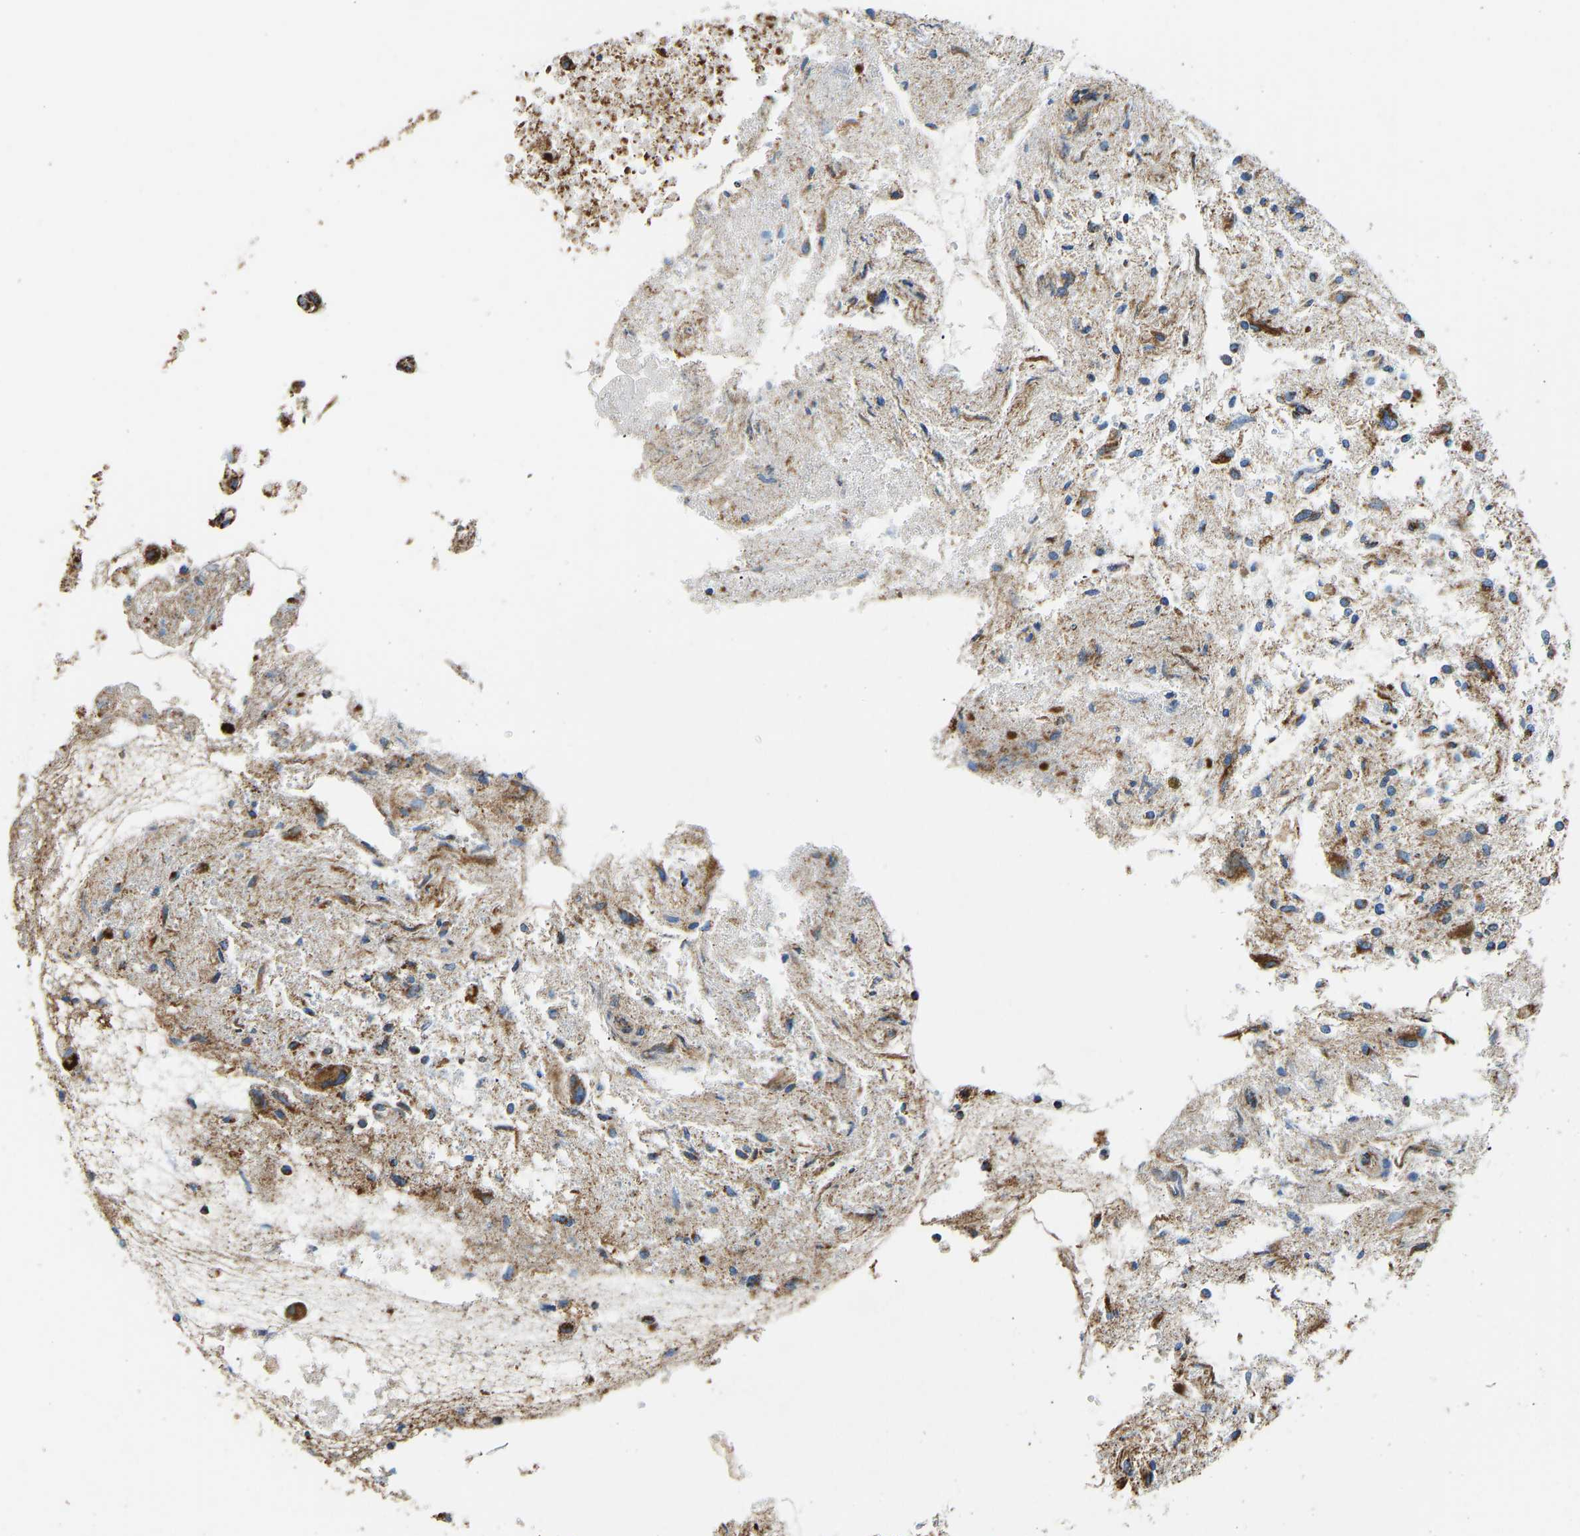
{"staining": {"intensity": "moderate", "quantity": ">75%", "location": "cytoplasmic/membranous"}, "tissue": "glioma", "cell_type": "Tumor cells", "image_type": "cancer", "snomed": [{"axis": "morphology", "description": "Glioma, malignant, High grade"}, {"axis": "topography", "description": "Brain"}], "caption": "Malignant glioma (high-grade) stained with a protein marker exhibits moderate staining in tumor cells.", "gene": "IRX6", "patient": {"sex": "female", "age": 59}}